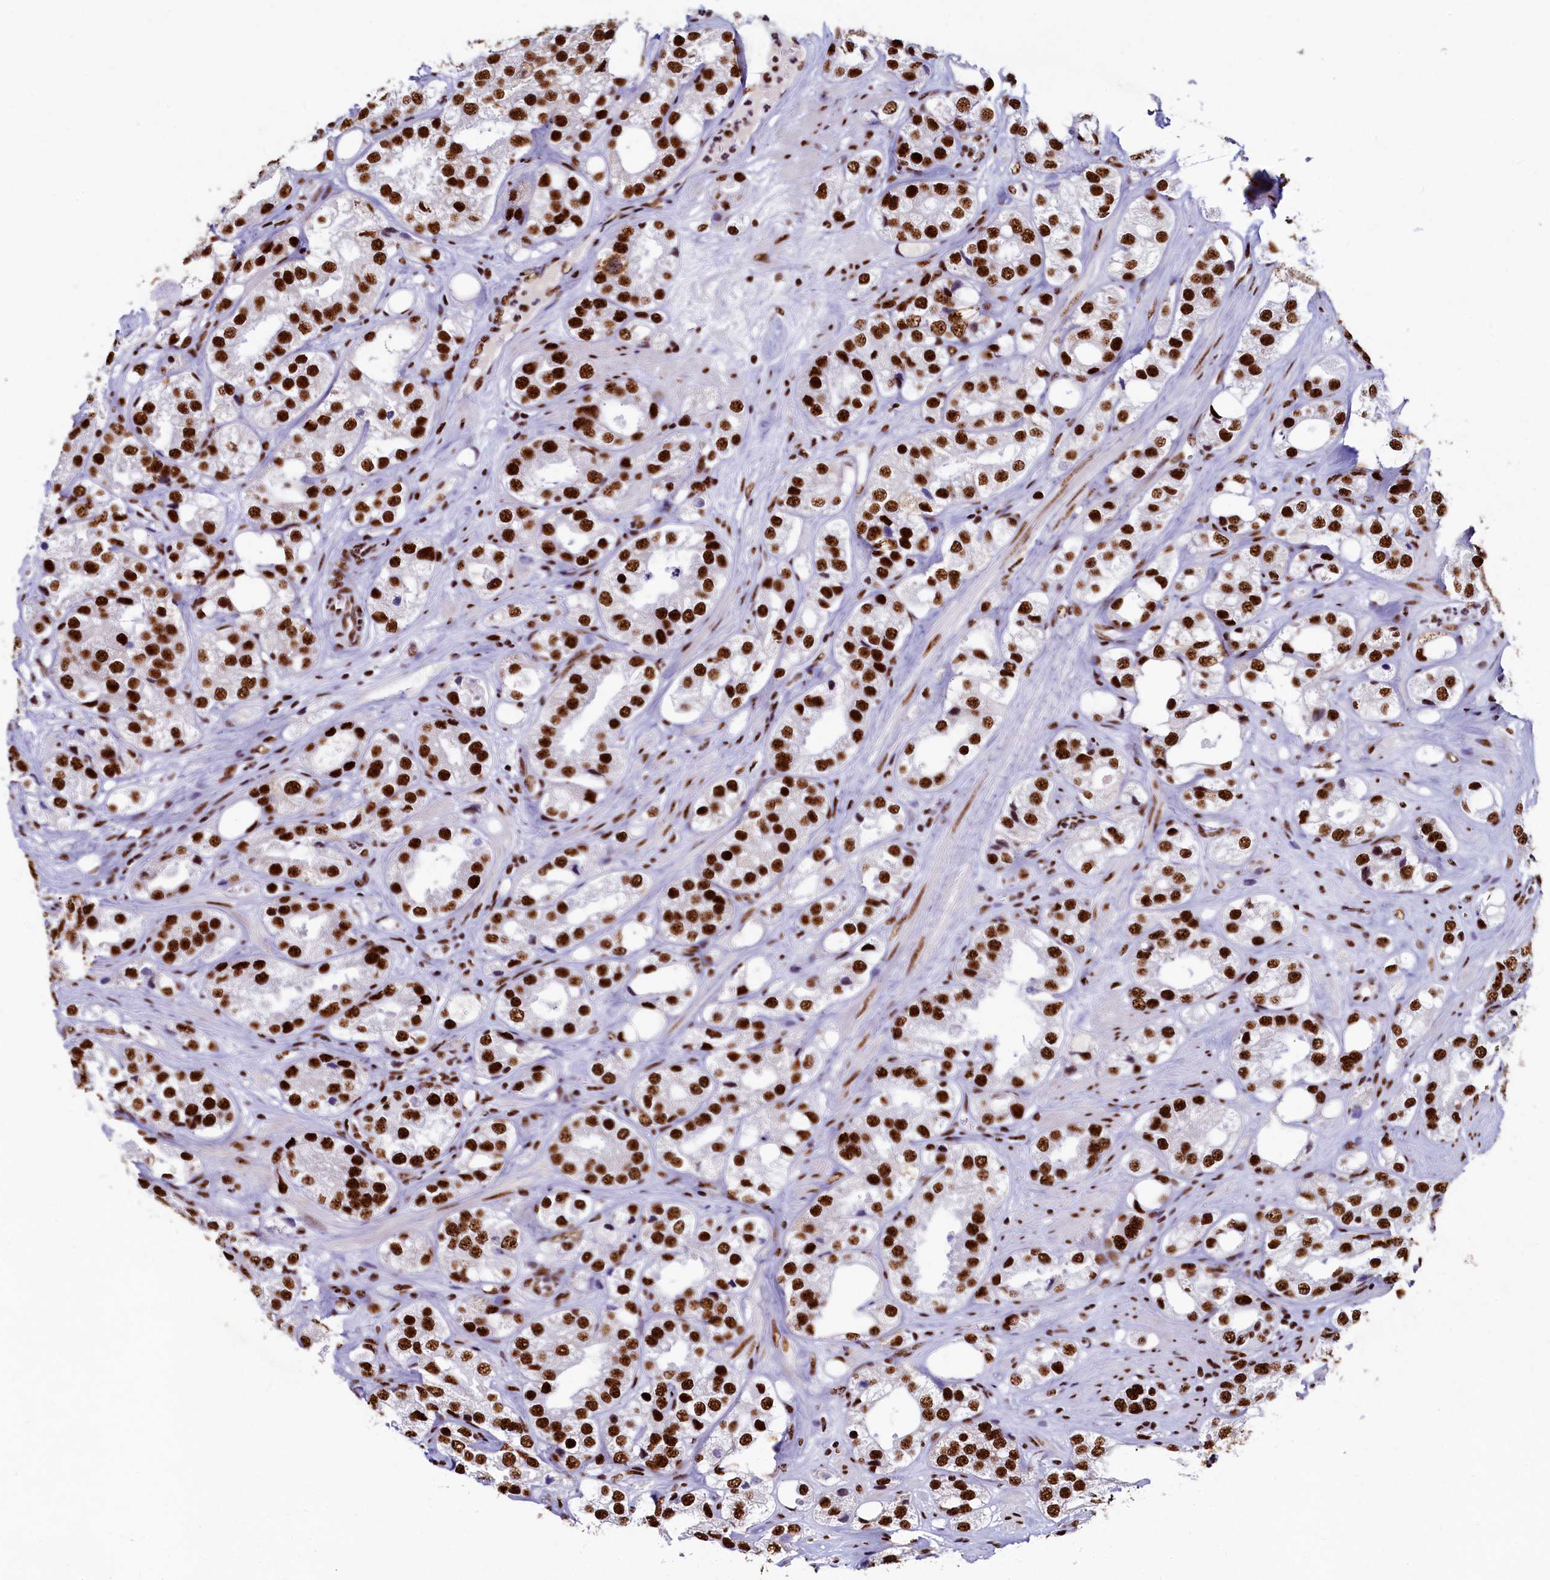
{"staining": {"intensity": "strong", "quantity": ">75%", "location": "nuclear"}, "tissue": "prostate cancer", "cell_type": "Tumor cells", "image_type": "cancer", "snomed": [{"axis": "morphology", "description": "Adenocarcinoma, NOS"}, {"axis": "topography", "description": "Prostate"}], "caption": "Strong nuclear protein staining is identified in approximately >75% of tumor cells in adenocarcinoma (prostate).", "gene": "SRRM2", "patient": {"sex": "male", "age": 79}}